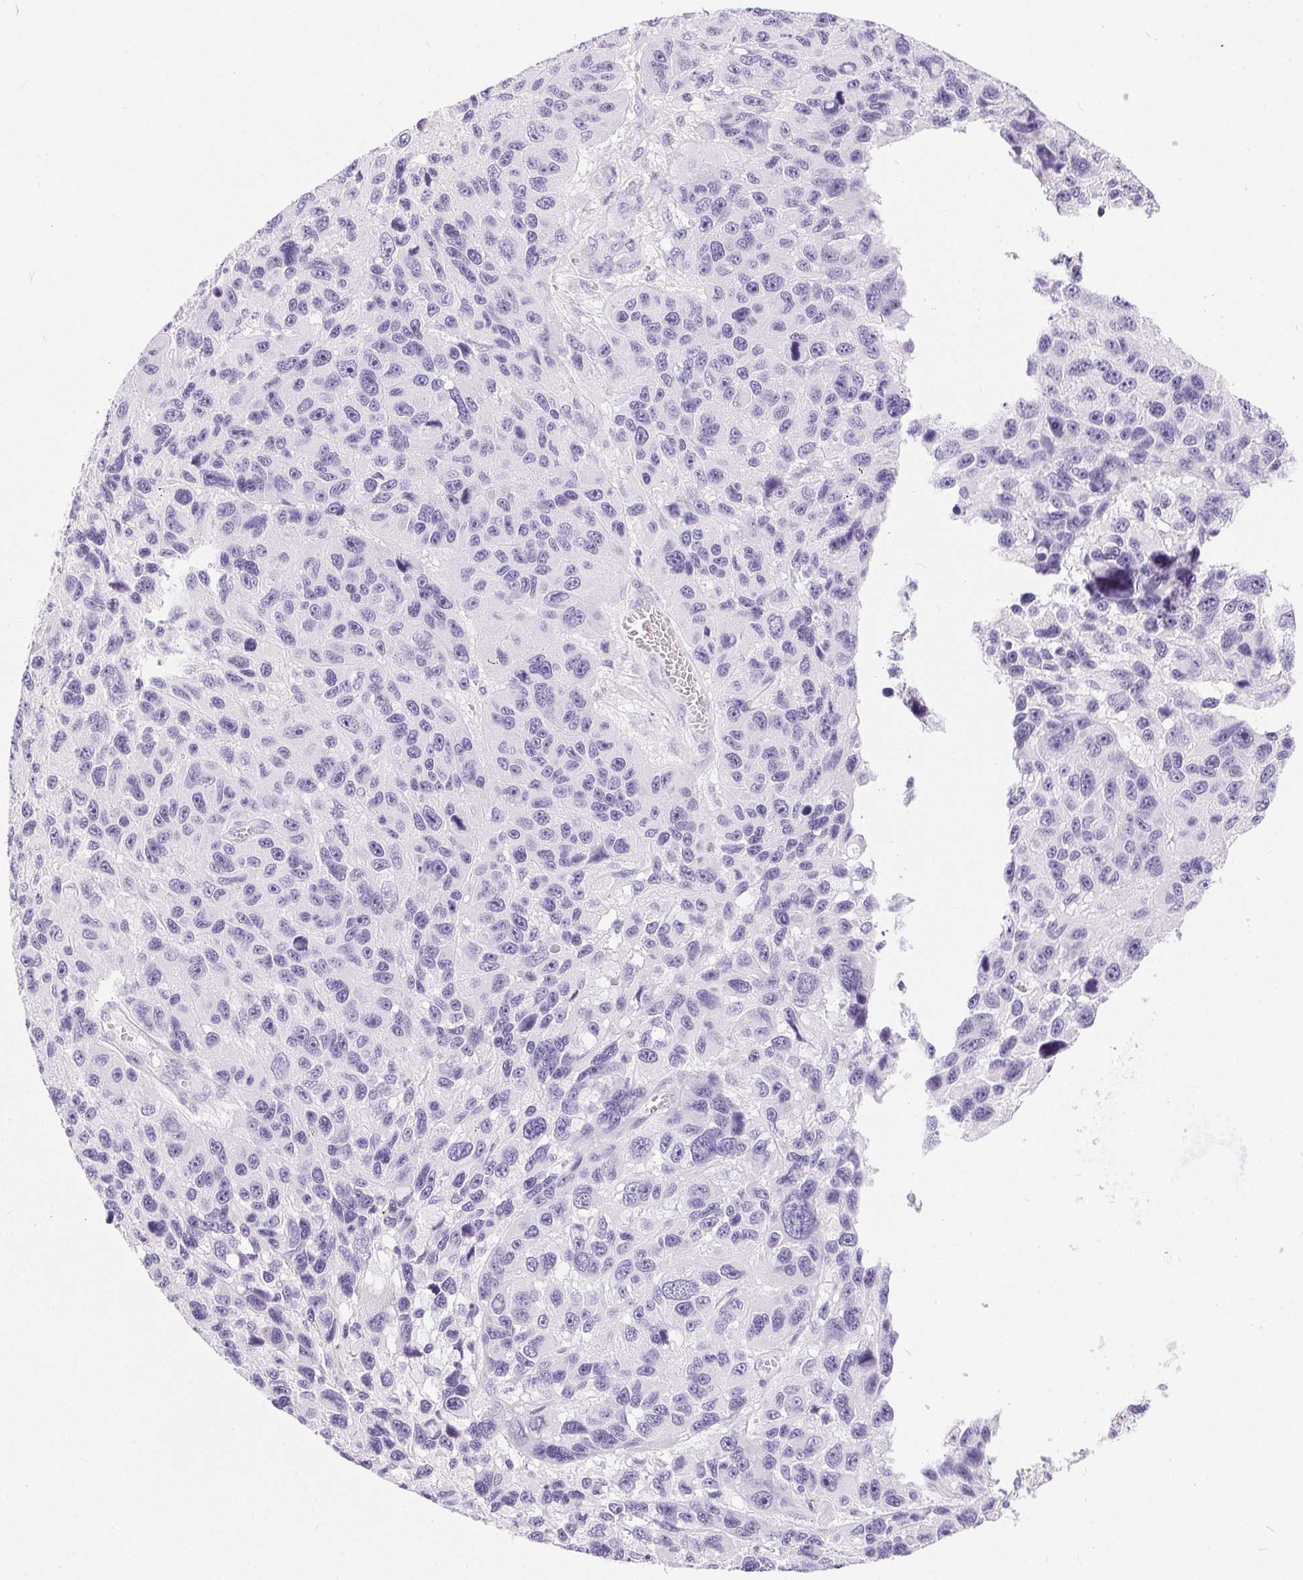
{"staining": {"intensity": "negative", "quantity": "none", "location": "none"}, "tissue": "melanoma", "cell_type": "Tumor cells", "image_type": "cancer", "snomed": [{"axis": "morphology", "description": "Malignant melanoma, NOS"}, {"axis": "topography", "description": "Skin"}], "caption": "Tumor cells are negative for protein expression in human malignant melanoma. (Brightfield microscopy of DAB (3,3'-diaminobenzidine) immunohistochemistry at high magnification).", "gene": "XDH", "patient": {"sex": "male", "age": 53}}